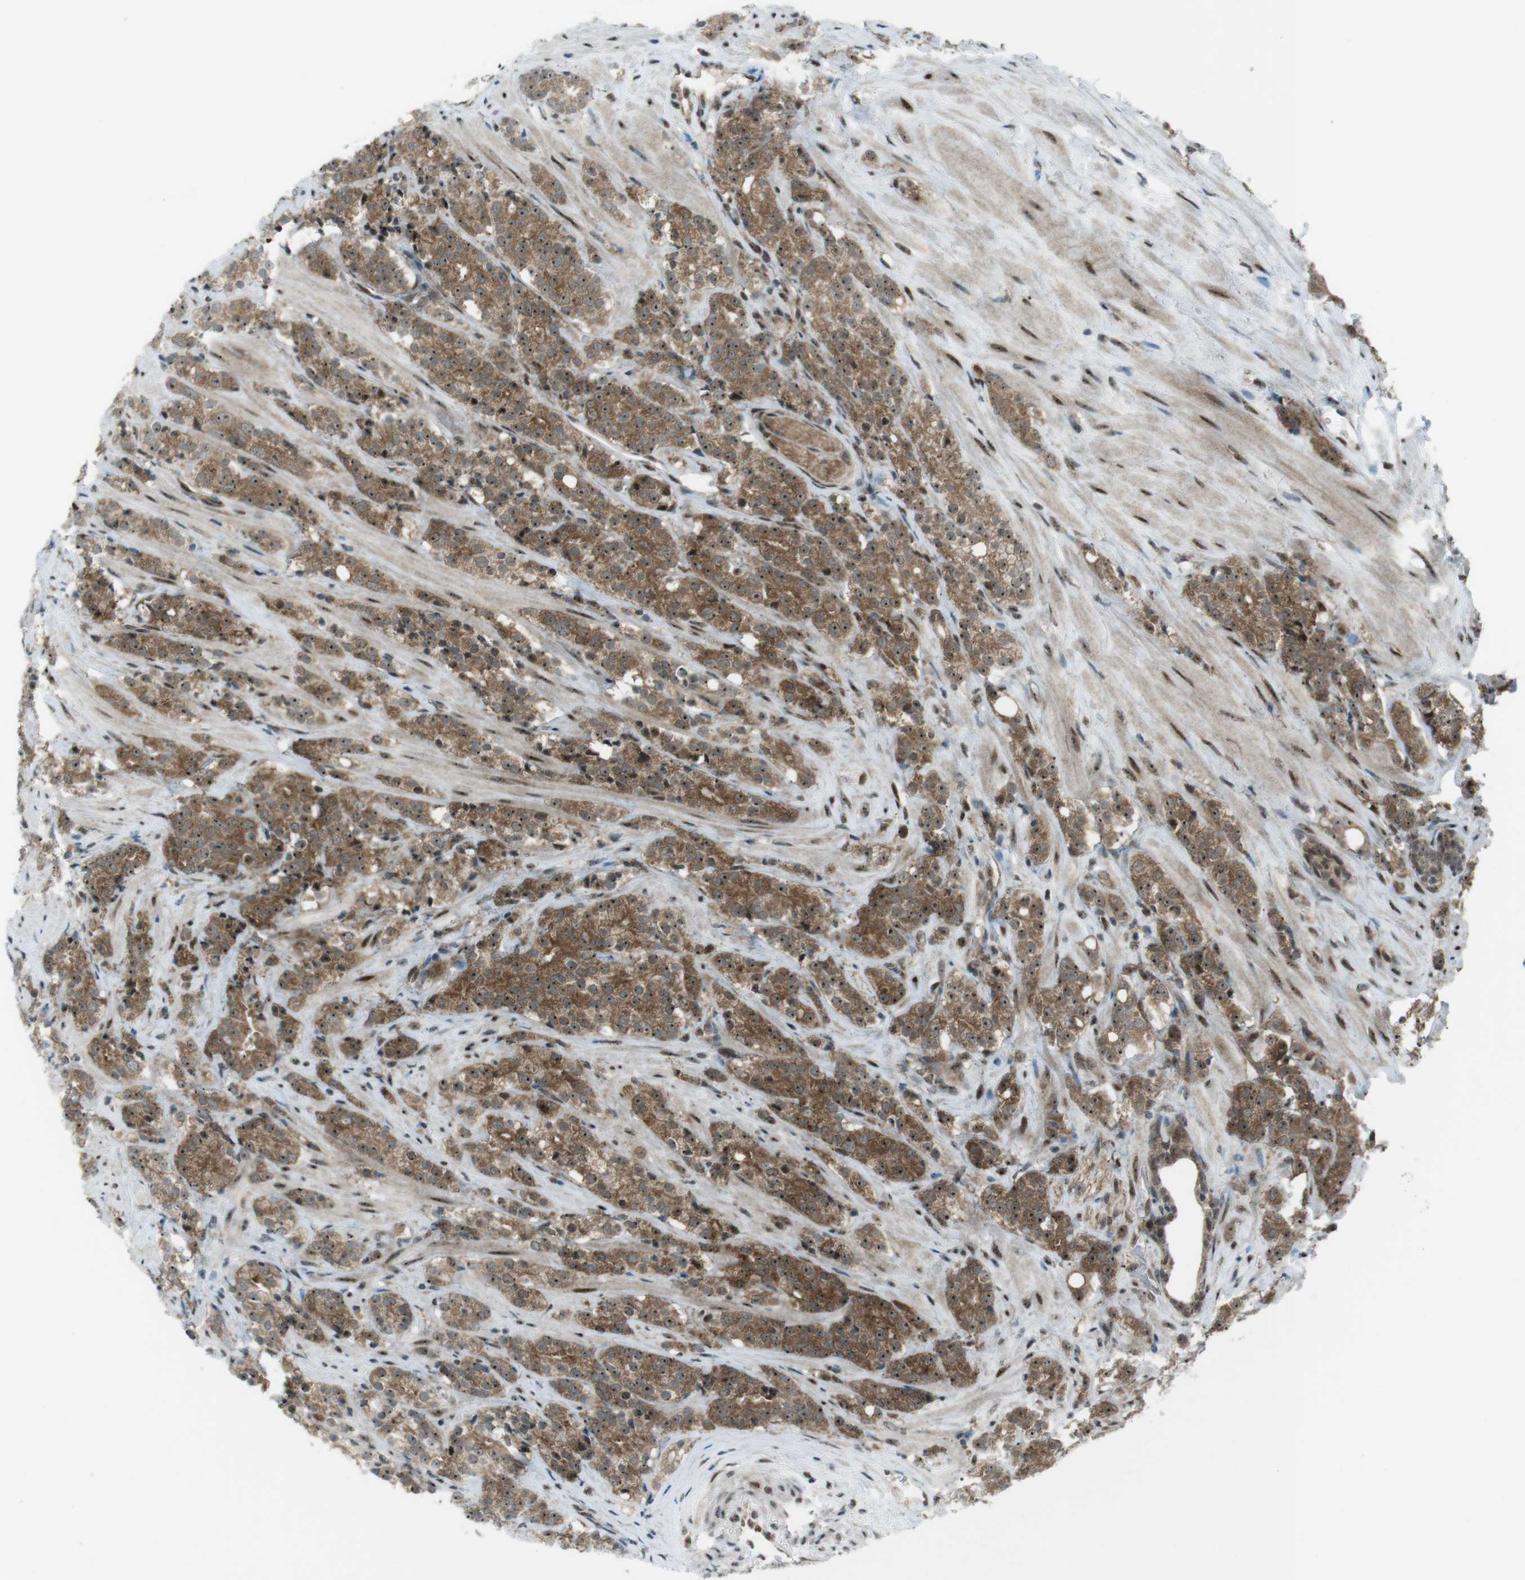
{"staining": {"intensity": "moderate", "quantity": ">75%", "location": "cytoplasmic/membranous,nuclear"}, "tissue": "prostate cancer", "cell_type": "Tumor cells", "image_type": "cancer", "snomed": [{"axis": "morphology", "description": "Adenocarcinoma, High grade"}, {"axis": "topography", "description": "Prostate"}], "caption": "Human prostate cancer (high-grade adenocarcinoma) stained with a protein marker displays moderate staining in tumor cells.", "gene": "CSNK1D", "patient": {"sex": "male", "age": 71}}